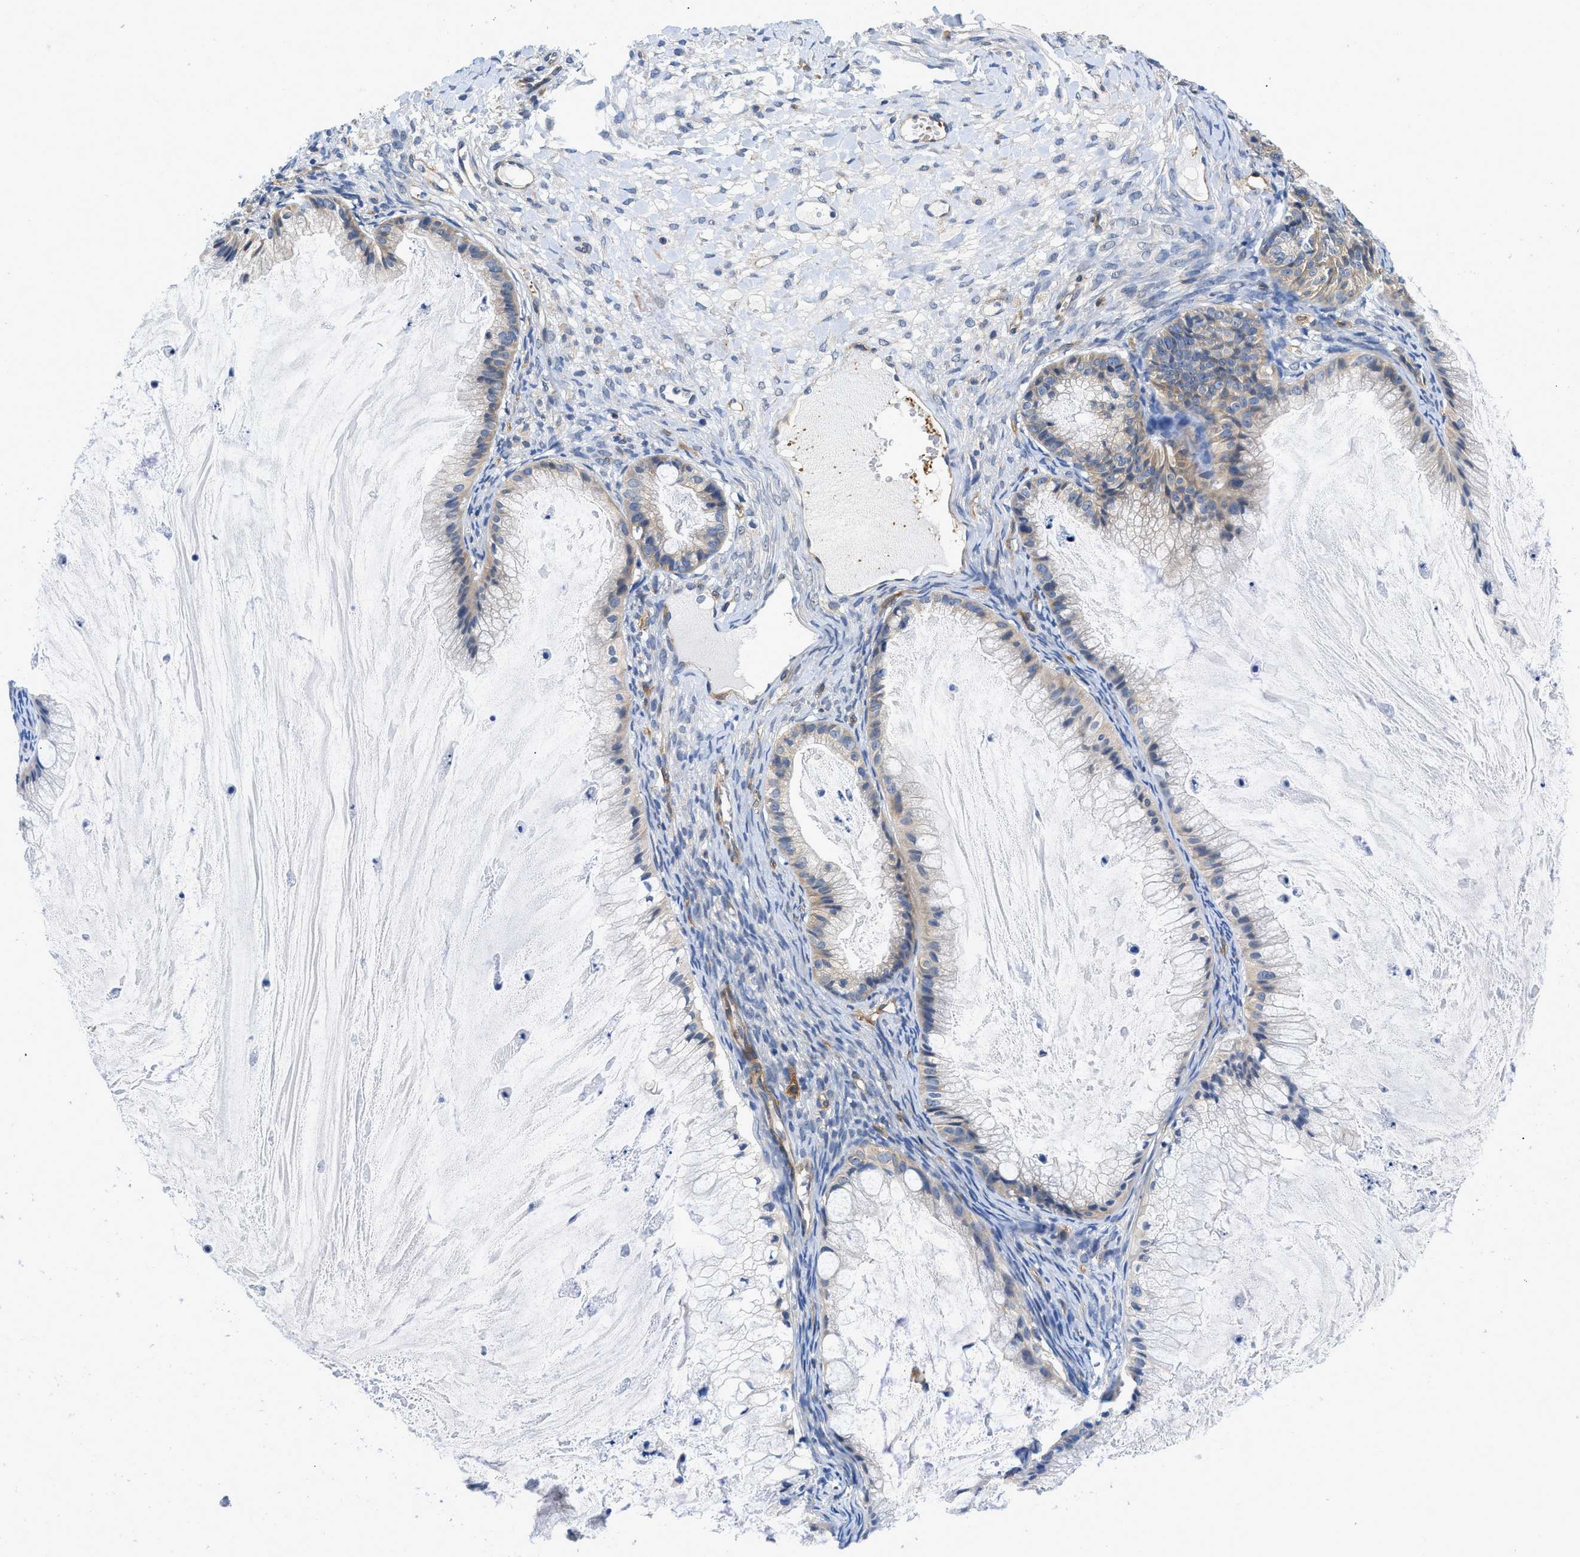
{"staining": {"intensity": "weak", "quantity": "25%-75%", "location": "cytoplasmic/membranous"}, "tissue": "ovarian cancer", "cell_type": "Tumor cells", "image_type": "cancer", "snomed": [{"axis": "morphology", "description": "Cystadenocarcinoma, mucinous, NOS"}, {"axis": "topography", "description": "Ovary"}], "caption": "Immunohistochemistry staining of ovarian cancer, which shows low levels of weak cytoplasmic/membranous positivity in approximately 25%-75% of tumor cells indicating weak cytoplasmic/membranous protein positivity. The staining was performed using DAB (3,3'-diaminobenzidine) (brown) for protein detection and nuclei were counterstained in hematoxylin (blue).", "gene": "RAPH1", "patient": {"sex": "female", "age": 57}}